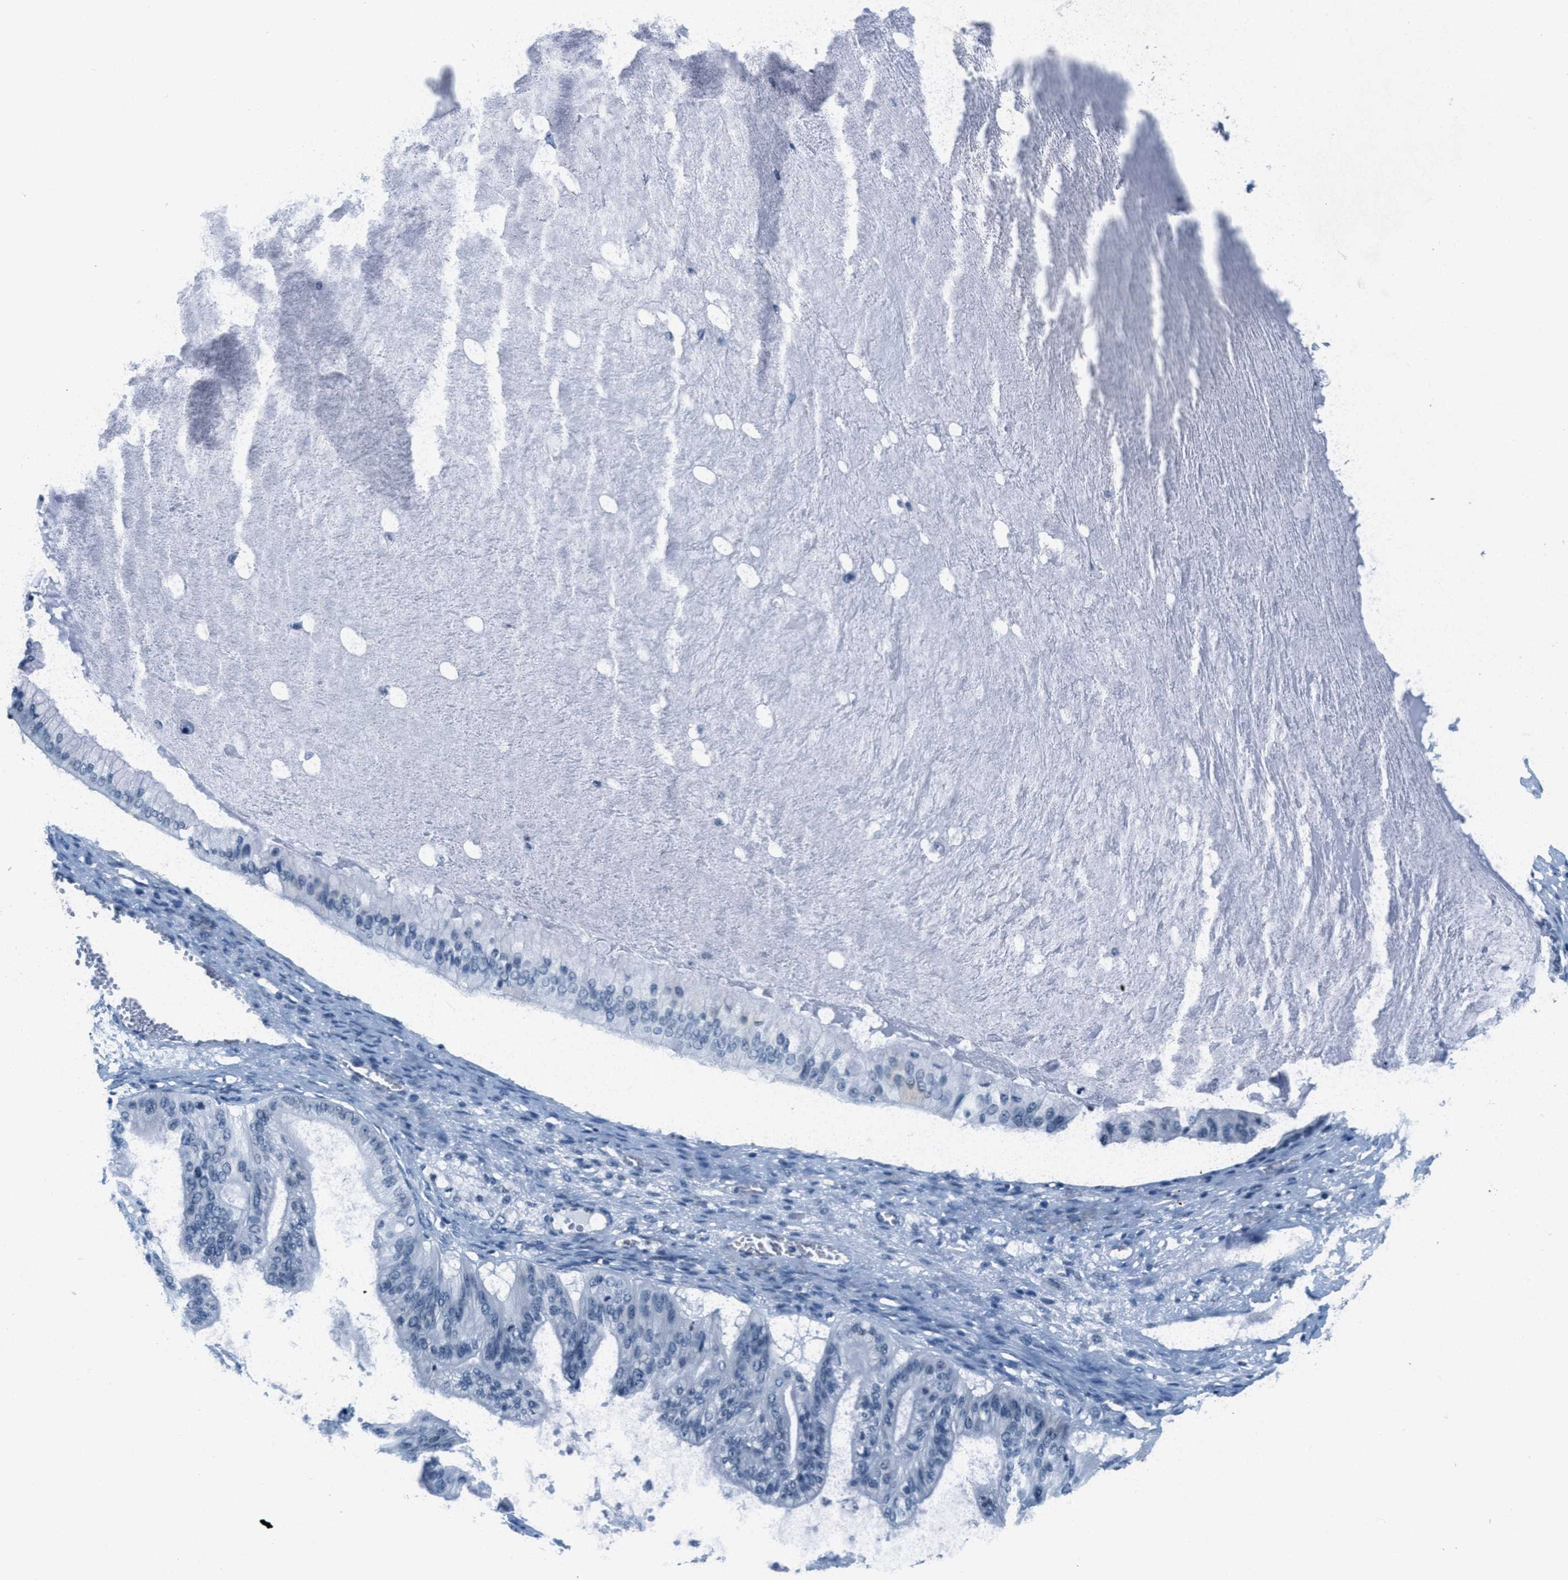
{"staining": {"intensity": "negative", "quantity": "none", "location": "none"}, "tissue": "ovarian cancer", "cell_type": "Tumor cells", "image_type": "cancer", "snomed": [{"axis": "morphology", "description": "Cystadenocarcinoma, mucinous, NOS"}, {"axis": "topography", "description": "Ovary"}], "caption": "Ovarian cancer (mucinous cystadenocarcinoma) was stained to show a protein in brown. There is no significant positivity in tumor cells.", "gene": "CA4", "patient": {"sex": "female", "age": 57}}